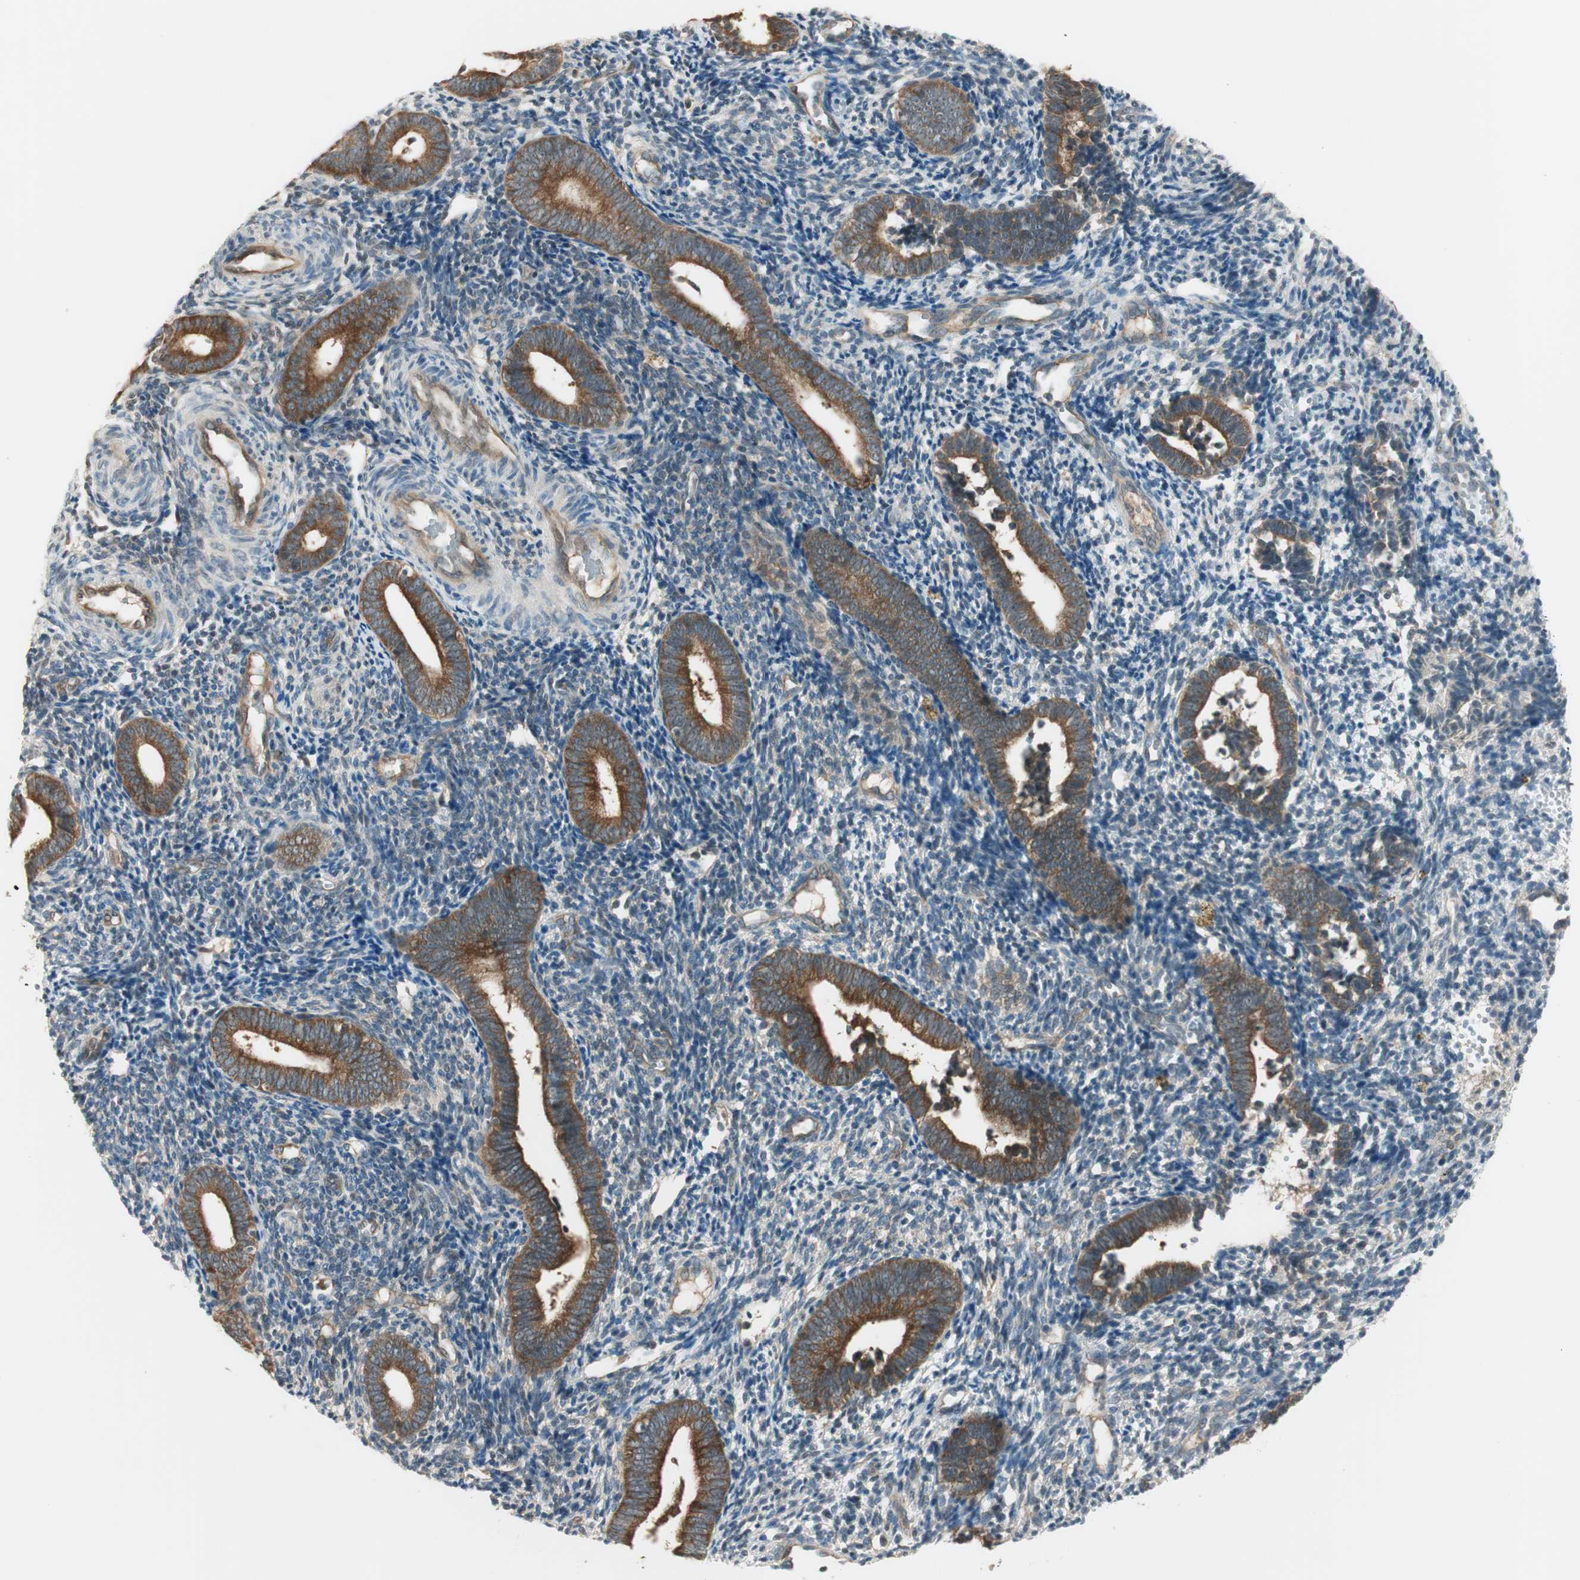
{"staining": {"intensity": "negative", "quantity": "none", "location": "none"}, "tissue": "endometrium", "cell_type": "Cells in endometrial stroma", "image_type": "normal", "snomed": [{"axis": "morphology", "description": "Normal tissue, NOS"}, {"axis": "topography", "description": "Uterus"}, {"axis": "topography", "description": "Endometrium"}], "caption": "This is an immunohistochemistry (IHC) micrograph of benign human endometrium. There is no staining in cells in endometrial stroma.", "gene": "IPO5", "patient": {"sex": "female", "age": 33}}